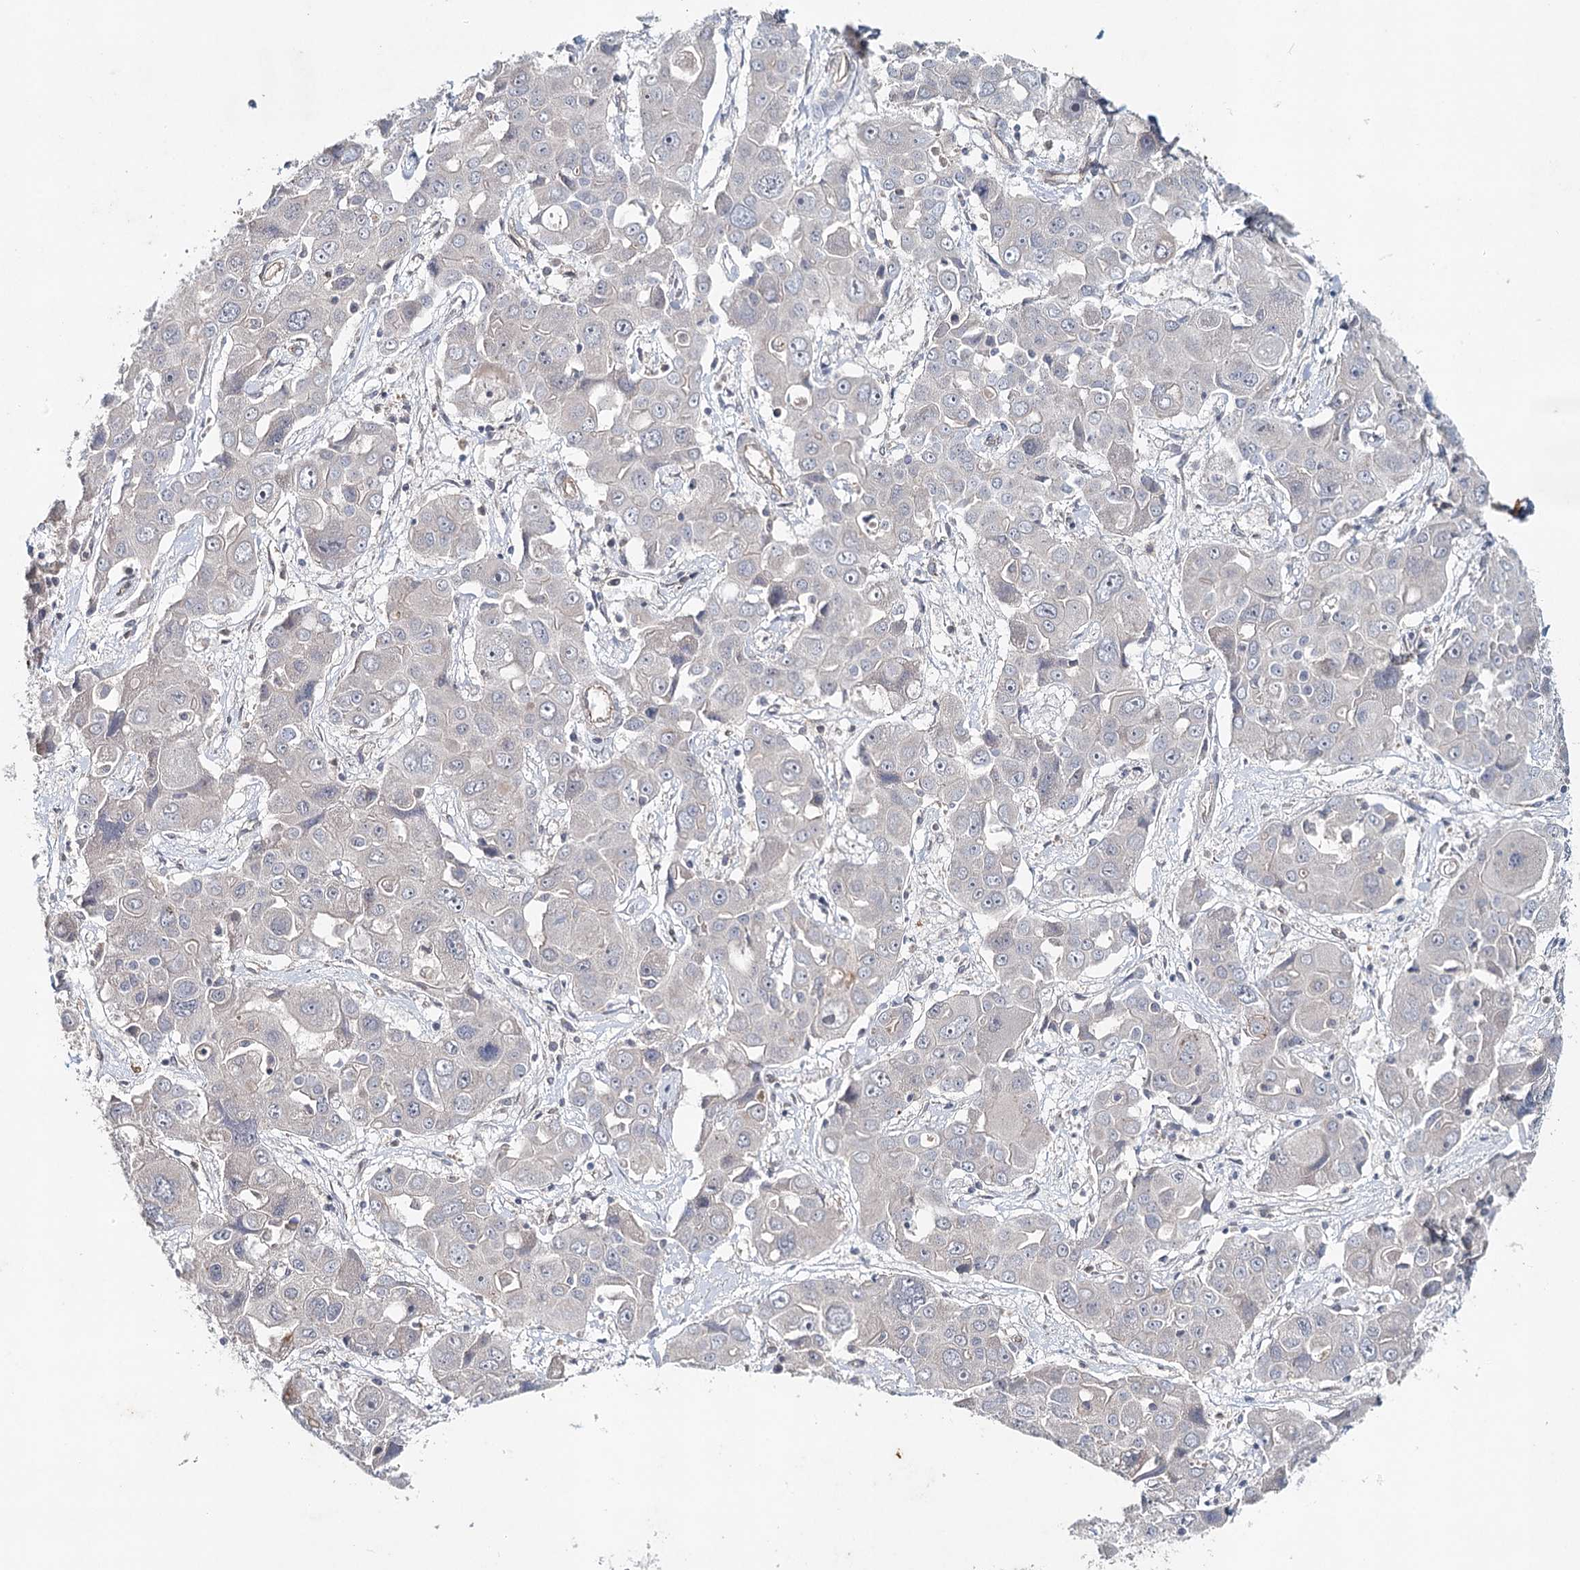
{"staining": {"intensity": "negative", "quantity": "none", "location": "none"}, "tissue": "liver cancer", "cell_type": "Tumor cells", "image_type": "cancer", "snomed": [{"axis": "morphology", "description": "Cholangiocarcinoma"}, {"axis": "topography", "description": "Liver"}], "caption": "The image reveals no significant positivity in tumor cells of liver cholangiocarcinoma.", "gene": "SYNPO", "patient": {"sex": "male", "age": 67}}